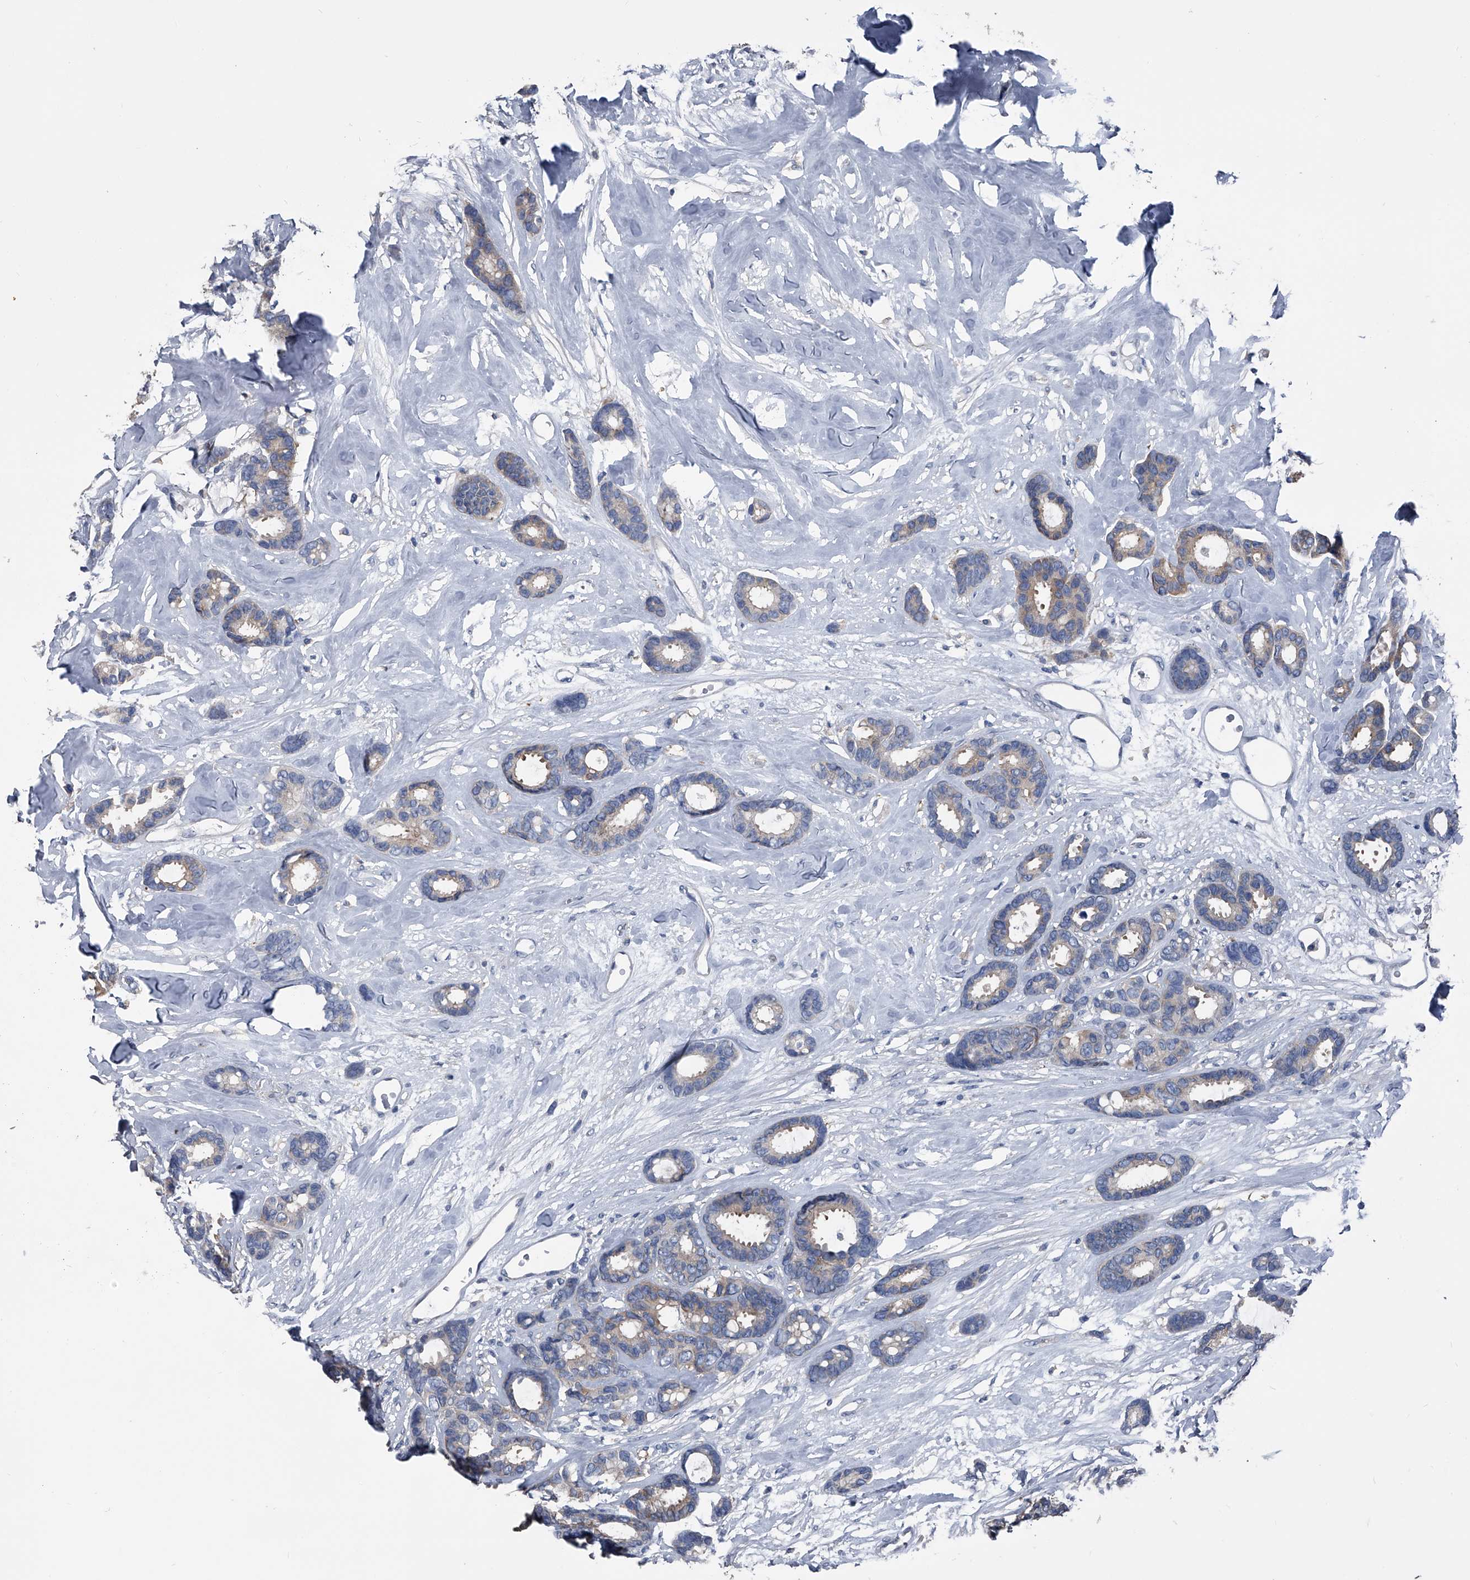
{"staining": {"intensity": "weak", "quantity": "<25%", "location": "cytoplasmic/membranous"}, "tissue": "breast cancer", "cell_type": "Tumor cells", "image_type": "cancer", "snomed": [{"axis": "morphology", "description": "Duct carcinoma"}, {"axis": "topography", "description": "Breast"}], "caption": "This is an immunohistochemistry (IHC) photomicrograph of breast cancer (intraductal carcinoma). There is no staining in tumor cells.", "gene": "KIF13A", "patient": {"sex": "female", "age": 87}}